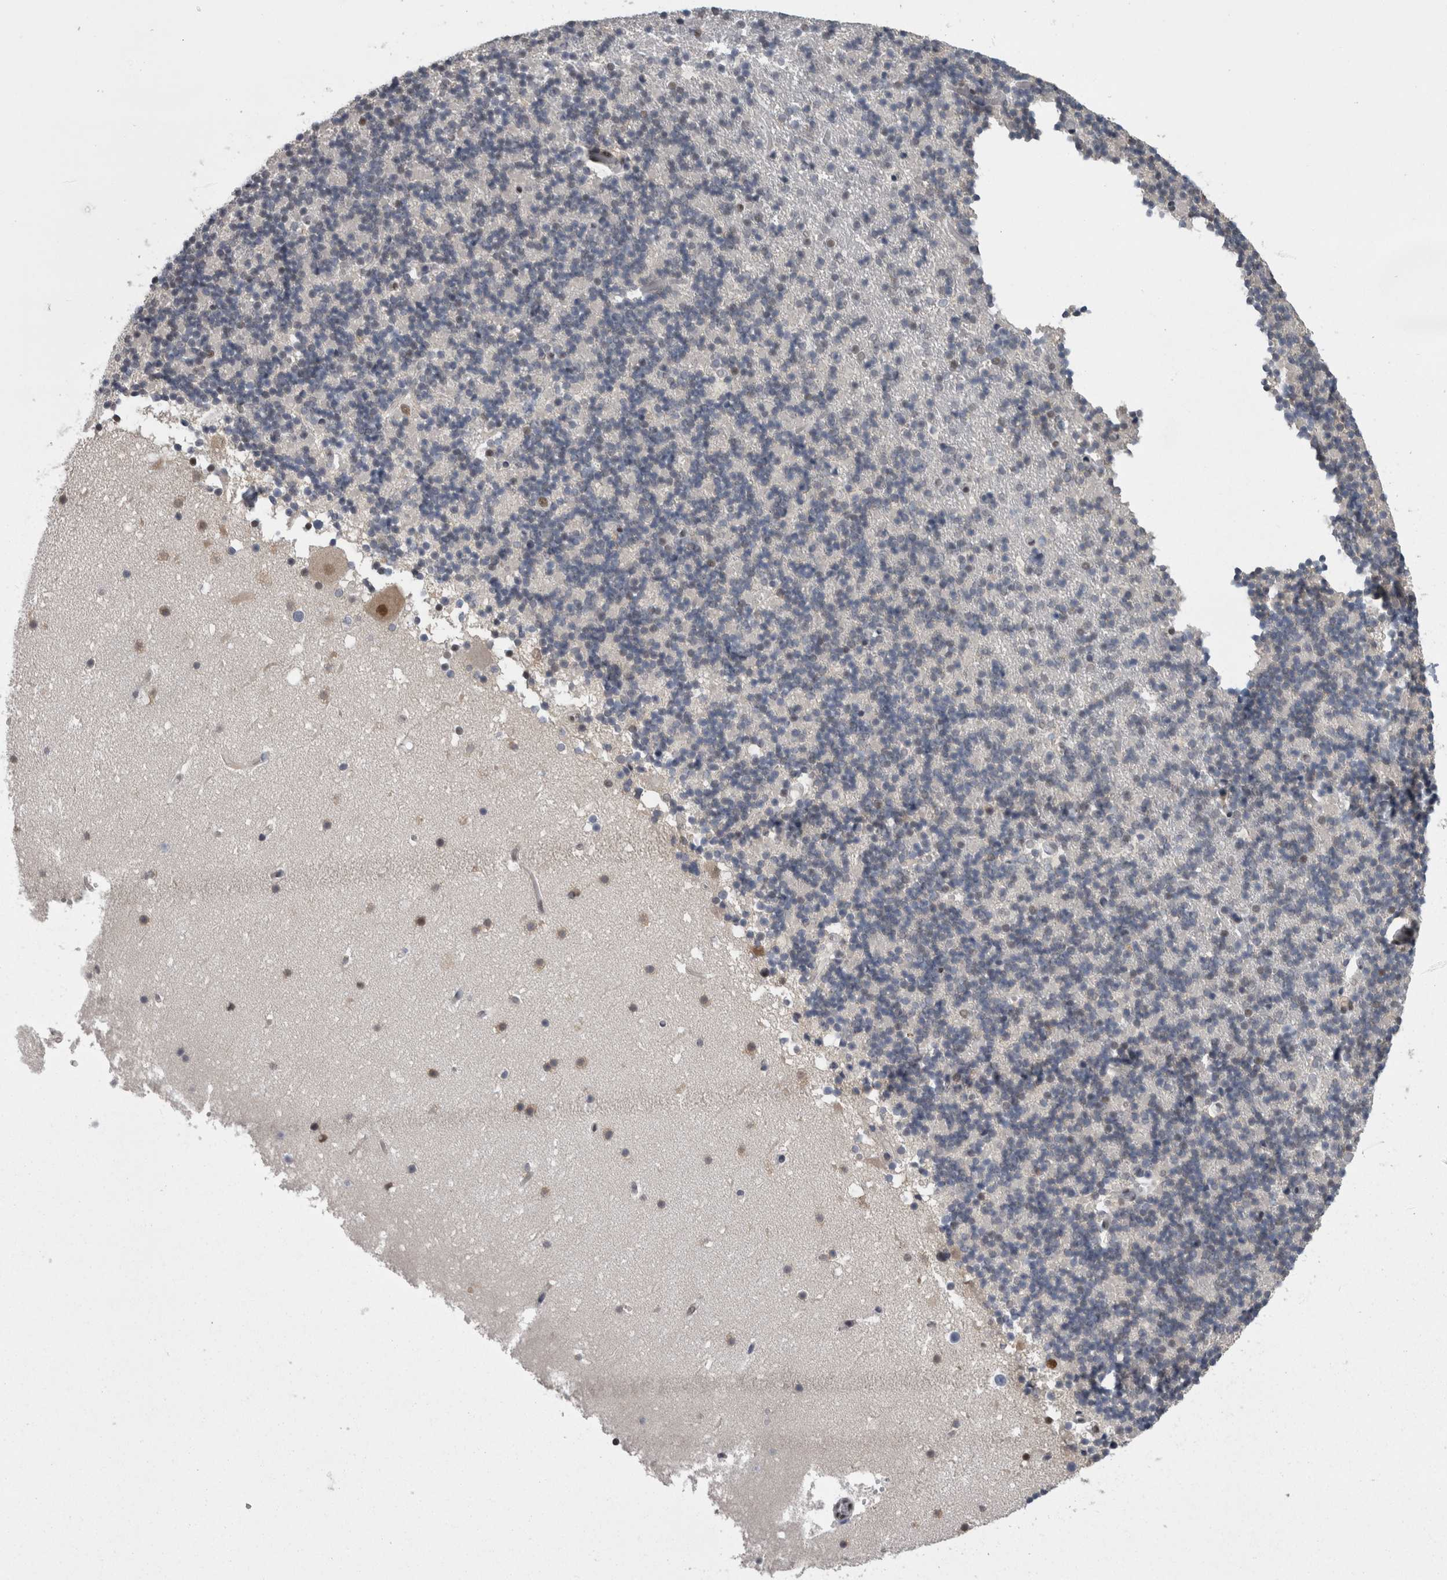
{"staining": {"intensity": "negative", "quantity": "none", "location": "none"}, "tissue": "cerebellum", "cell_type": "Cells in granular layer", "image_type": "normal", "snomed": [{"axis": "morphology", "description": "Normal tissue, NOS"}, {"axis": "topography", "description": "Cerebellum"}], "caption": "Cells in granular layer are negative for protein expression in normal human cerebellum. (Brightfield microscopy of DAB (3,3'-diaminobenzidine) immunohistochemistry (IHC) at high magnification).", "gene": "C1orf54", "patient": {"sex": "male", "age": 57}}